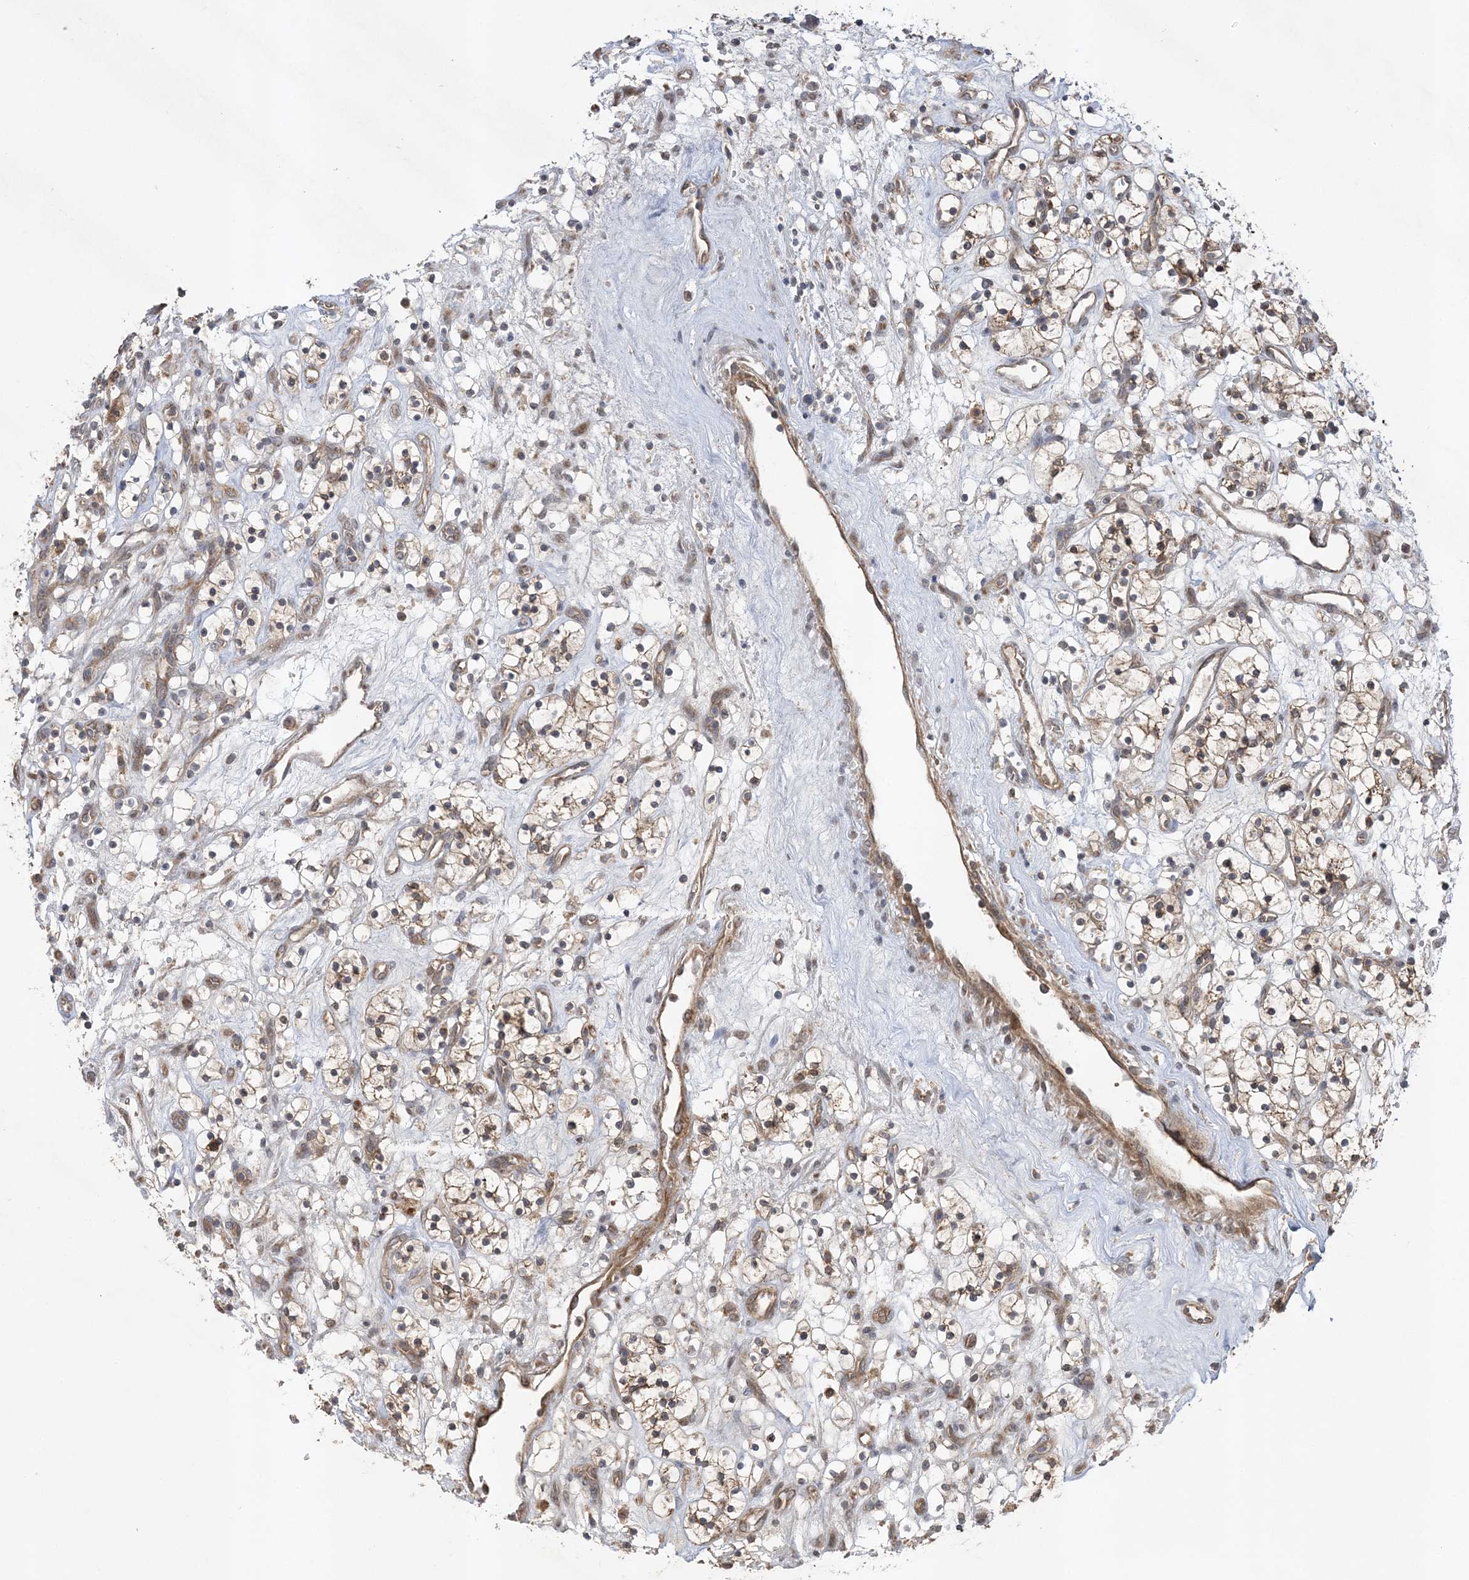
{"staining": {"intensity": "weak", "quantity": ">75%", "location": "cytoplasmic/membranous"}, "tissue": "renal cancer", "cell_type": "Tumor cells", "image_type": "cancer", "snomed": [{"axis": "morphology", "description": "Adenocarcinoma, NOS"}, {"axis": "topography", "description": "Kidney"}], "caption": "Renal adenocarcinoma stained for a protein reveals weak cytoplasmic/membranous positivity in tumor cells.", "gene": "MMADHC", "patient": {"sex": "female", "age": 57}}